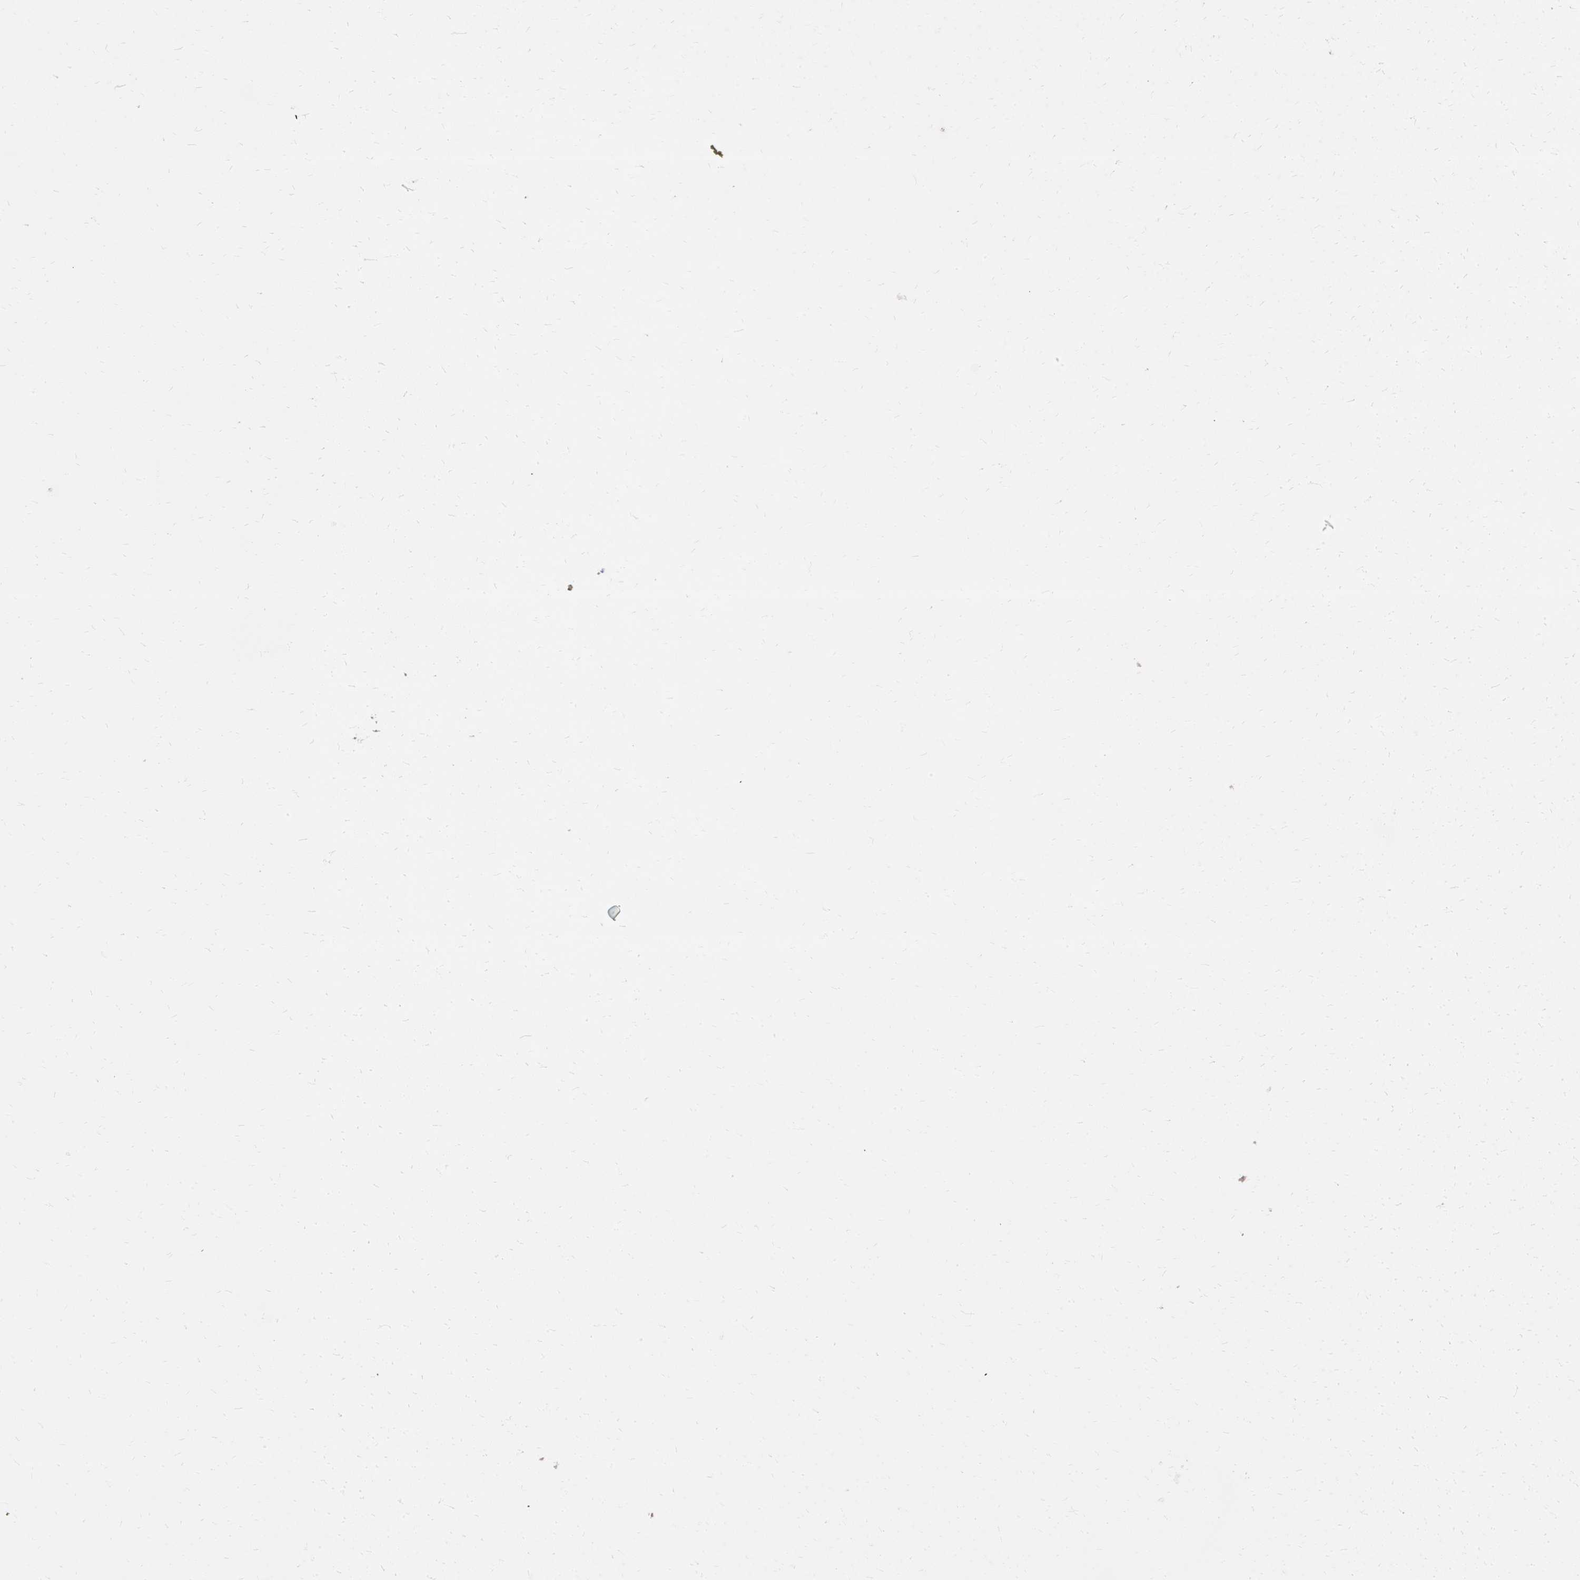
{"staining": {"intensity": "moderate", "quantity": ">75%", "location": "cytoplasmic/membranous,nuclear"}, "tissue": "testis cancer", "cell_type": "Tumor cells", "image_type": "cancer", "snomed": [{"axis": "morphology", "description": "Carcinoma, Embryonal, NOS"}, {"axis": "topography", "description": "Testis"}], "caption": "A micrograph showing moderate cytoplasmic/membranous and nuclear expression in approximately >75% of tumor cells in testis embryonal carcinoma, as visualized by brown immunohistochemical staining.", "gene": "LARS2", "patient": {"sex": "male", "age": 26}}